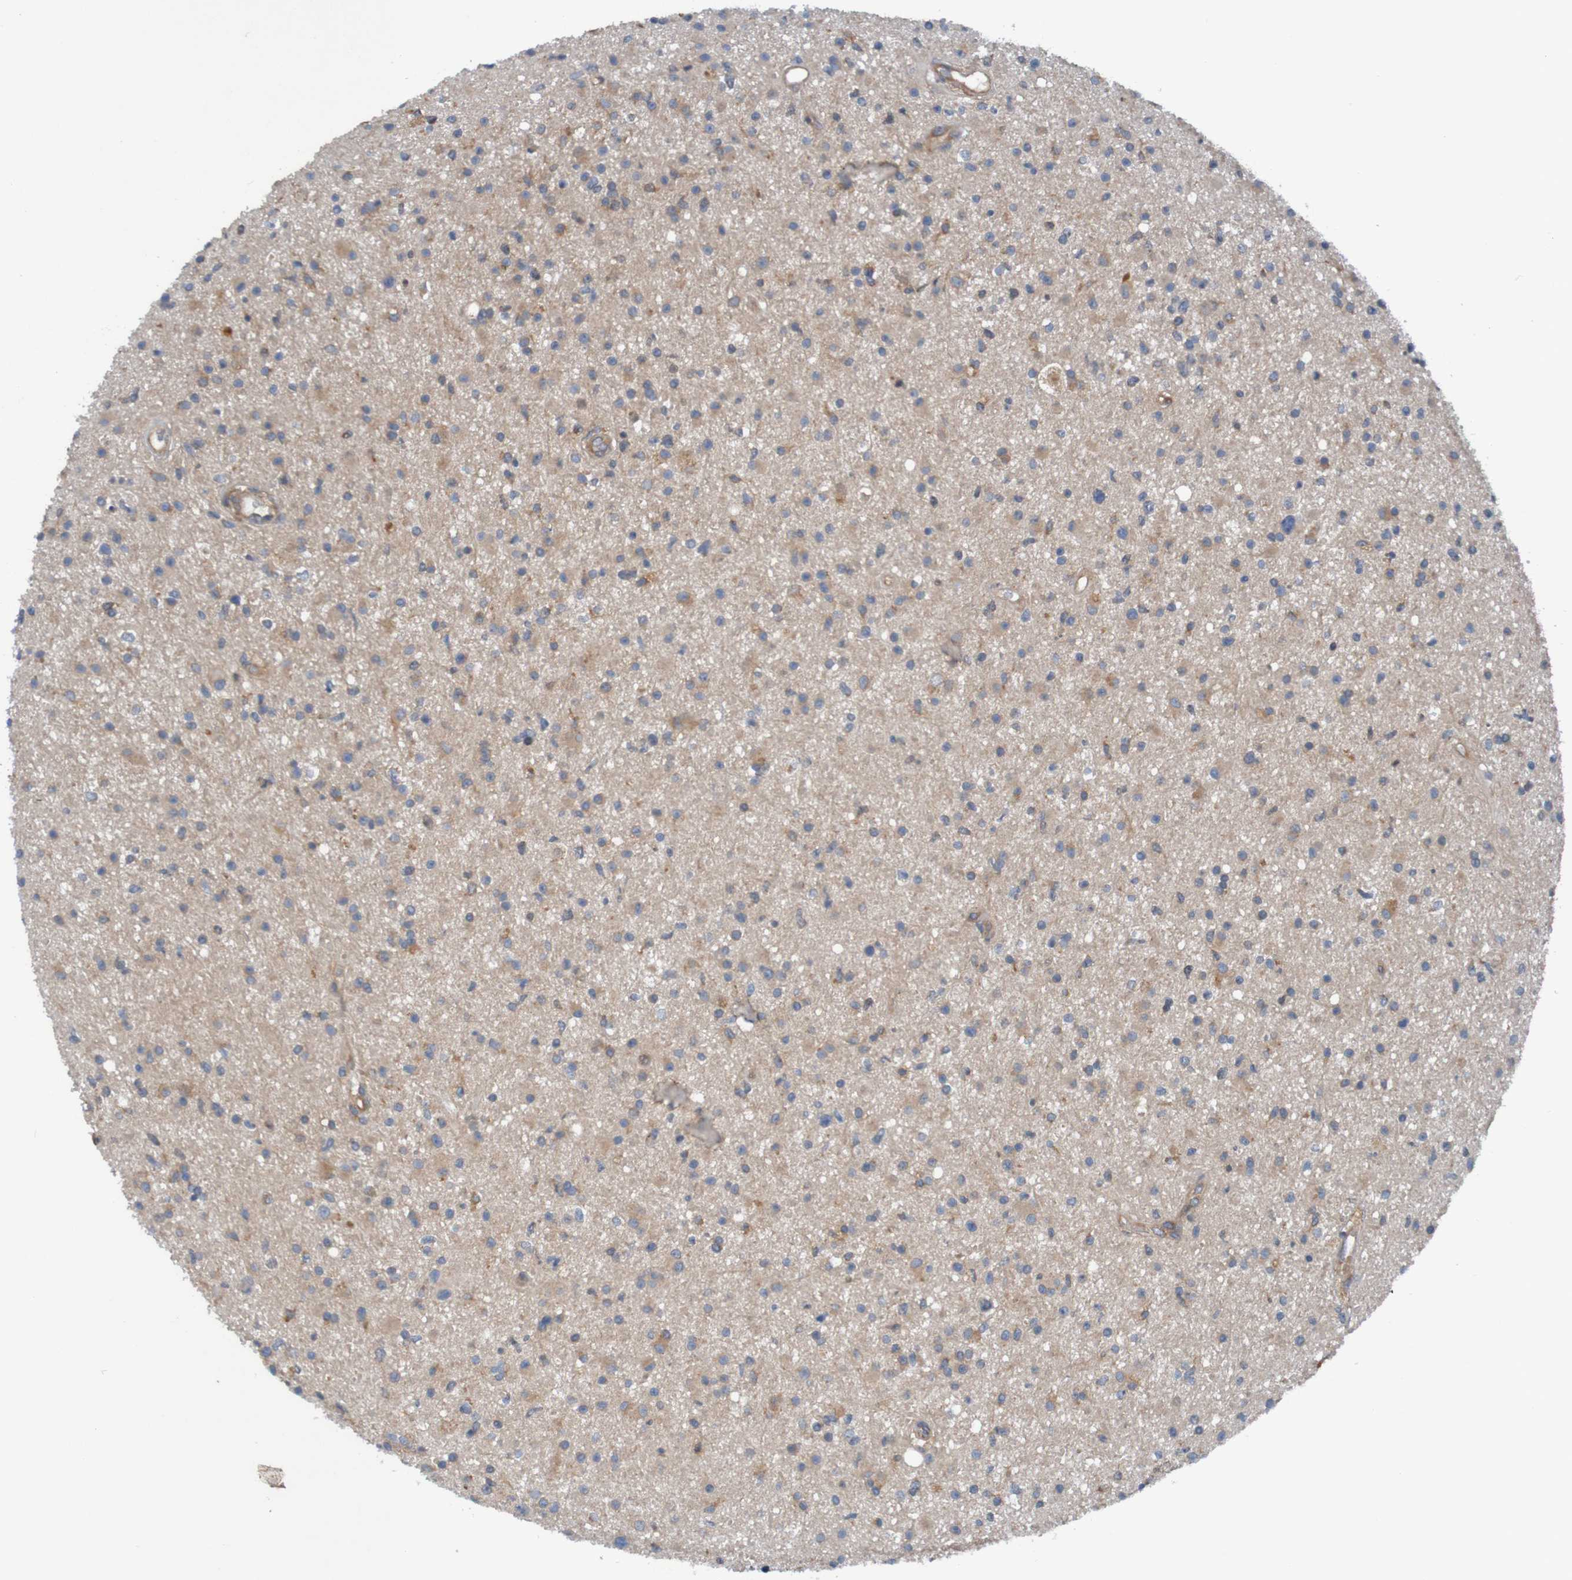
{"staining": {"intensity": "moderate", "quantity": ">75%", "location": "cytoplasmic/membranous"}, "tissue": "glioma", "cell_type": "Tumor cells", "image_type": "cancer", "snomed": [{"axis": "morphology", "description": "Glioma, malignant, High grade"}, {"axis": "topography", "description": "Brain"}], "caption": "This is a photomicrograph of IHC staining of high-grade glioma (malignant), which shows moderate expression in the cytoplasmic/membranous of tumor cells.", "gene": "DNAJC4", "patient": {"sex": "male", "age": 33}}